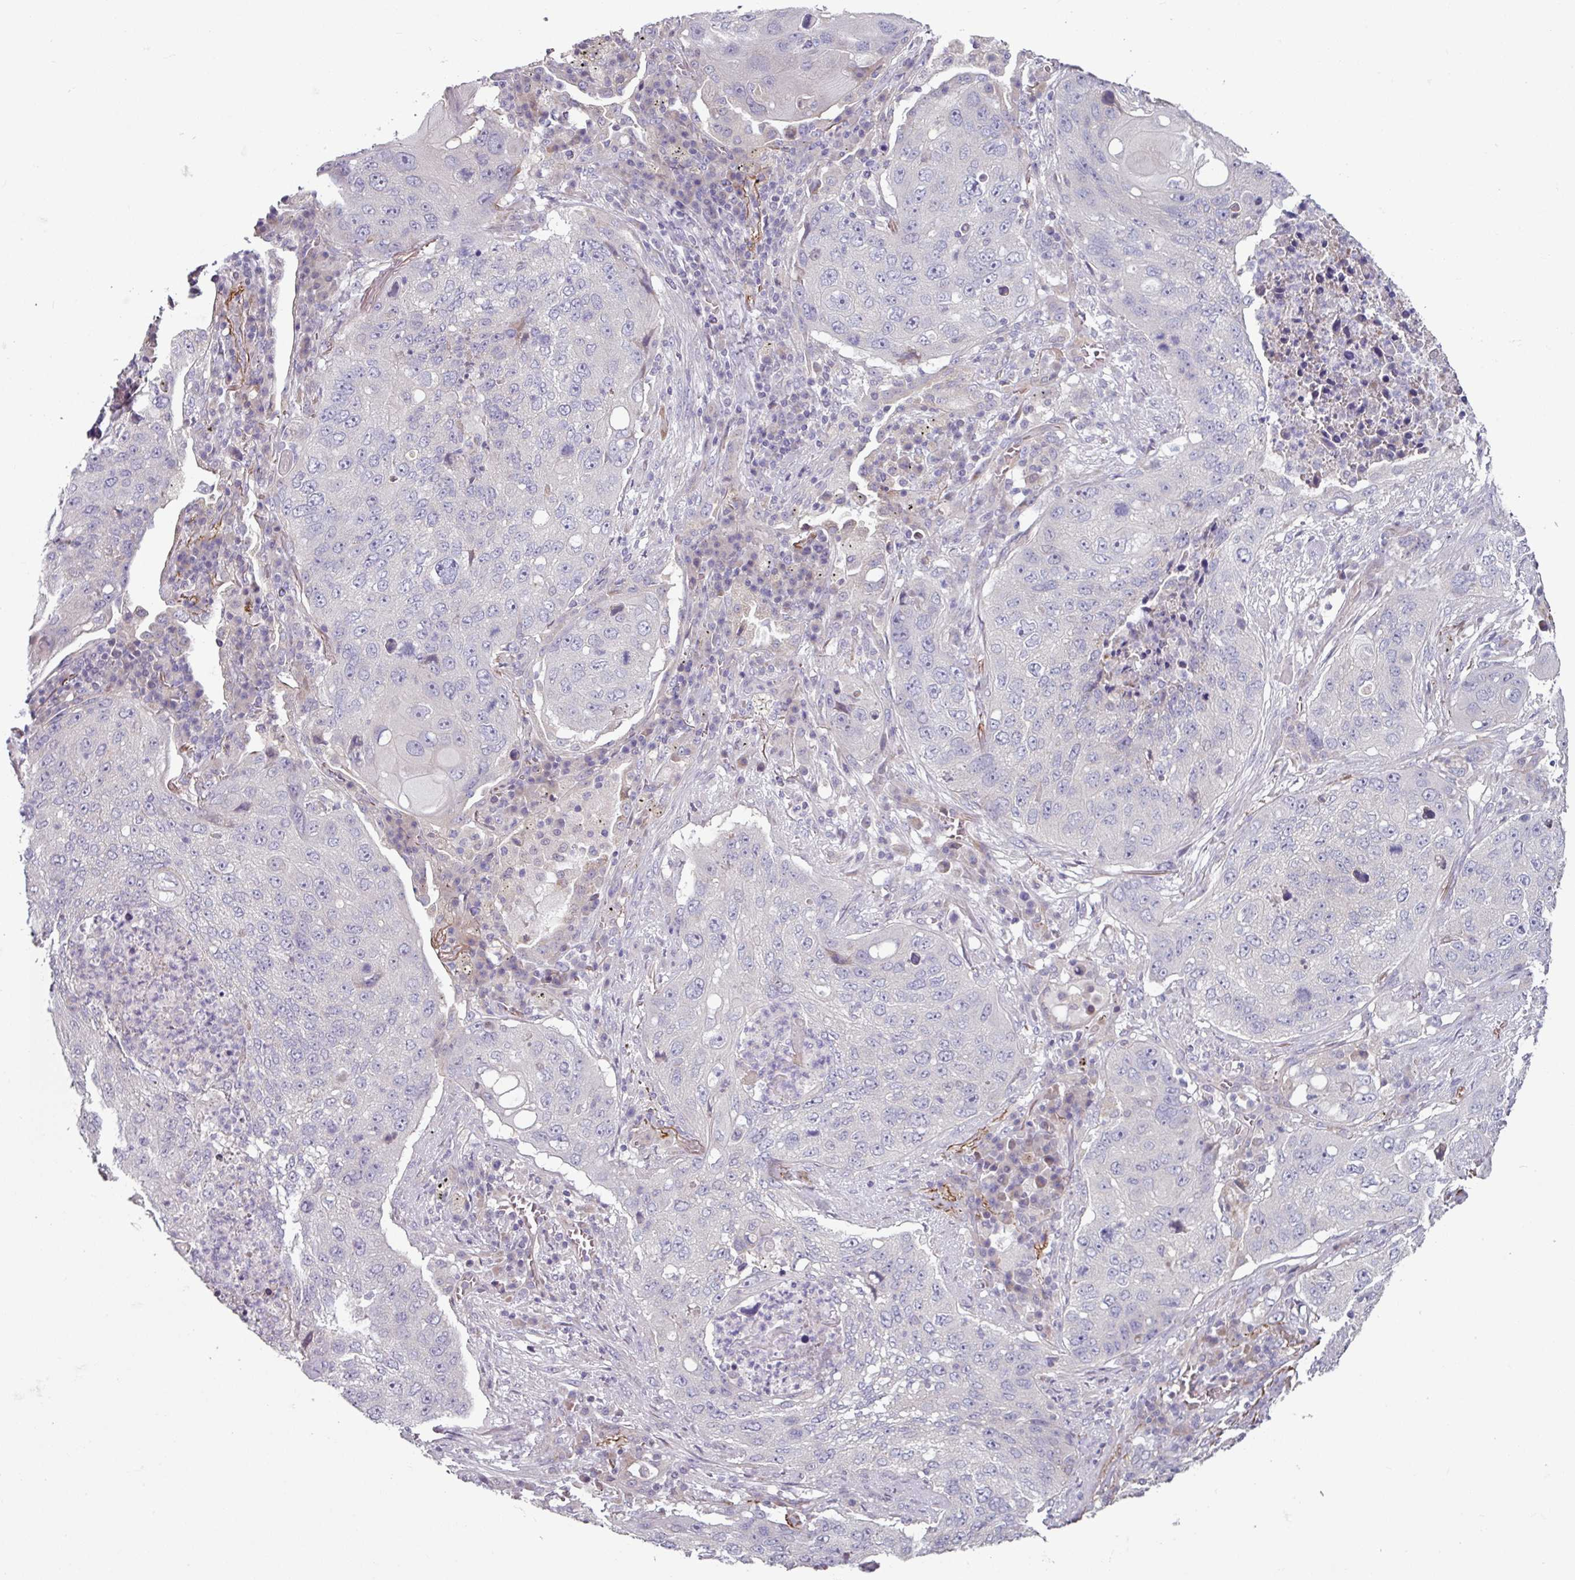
{"staining": {"intensity": "negative", "quantity": "none", "location": "none"}, "tissue": "lung cancer", "cell_type": "Tumor cells", "image_type": "cancer", "snomed": [{"axis": "morphology", "description": "Squamous cell carcinoma, NOS"}, {"axis": "topography", "description": "Lung"}], "caption": "A photomicrograph of lung cancer stained for a protein reveals no brown staining in tumor cells.", "gene": "MTMR14", "patient": {"sex": "female", "age": 63}}